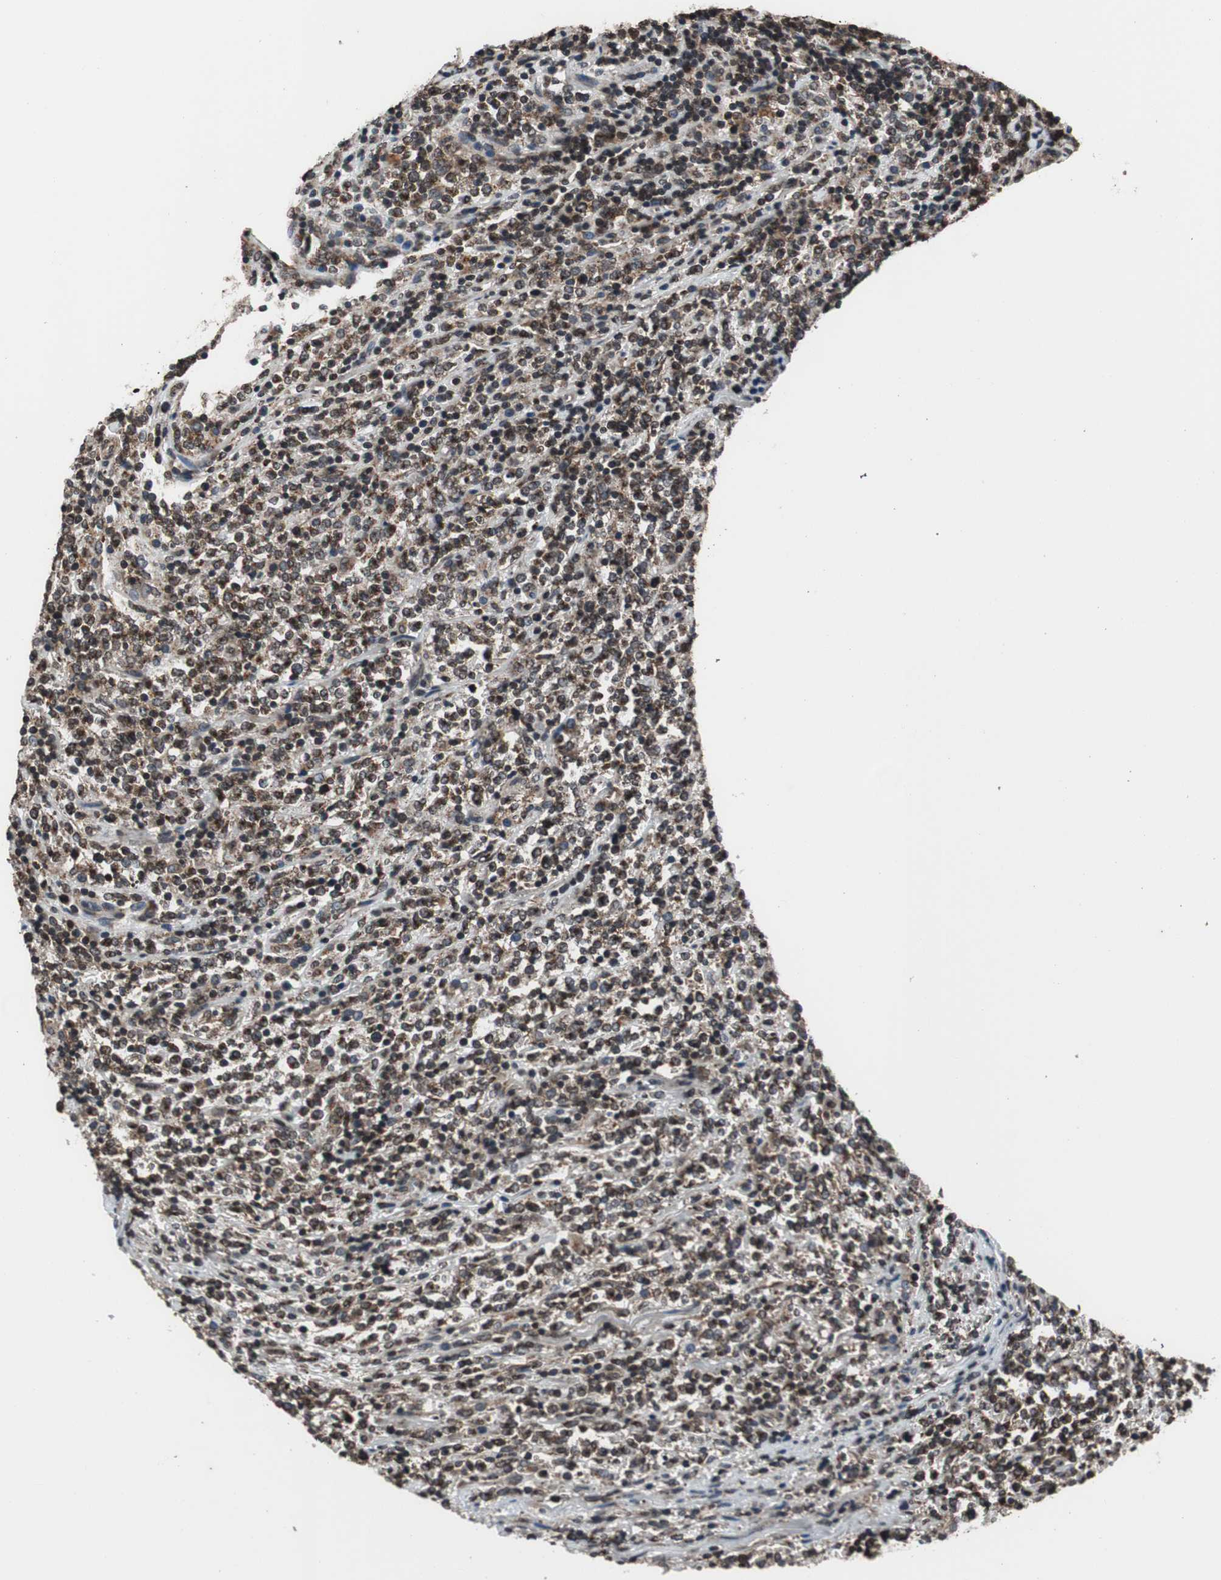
{"staining": {"intensity": "negative", "quantity": "none", "location": "none"}, "tissue": "lymphoma", "cell_type": "Tumor cells", "image_type": "cancer", "snomed": [{"axis": "morphology", "description": "Malignant lymphoma, non-Hodgkin's type, High grade"}, {"axis": "topography", "description": "Soft tissue"}], "caption": "Tumor cells show no significant protein expression in high-grade malignant lymphoma, non-Hodgkin's type.", "gene": "RFC1", "patient": {"sex": "male", "age": 18}}